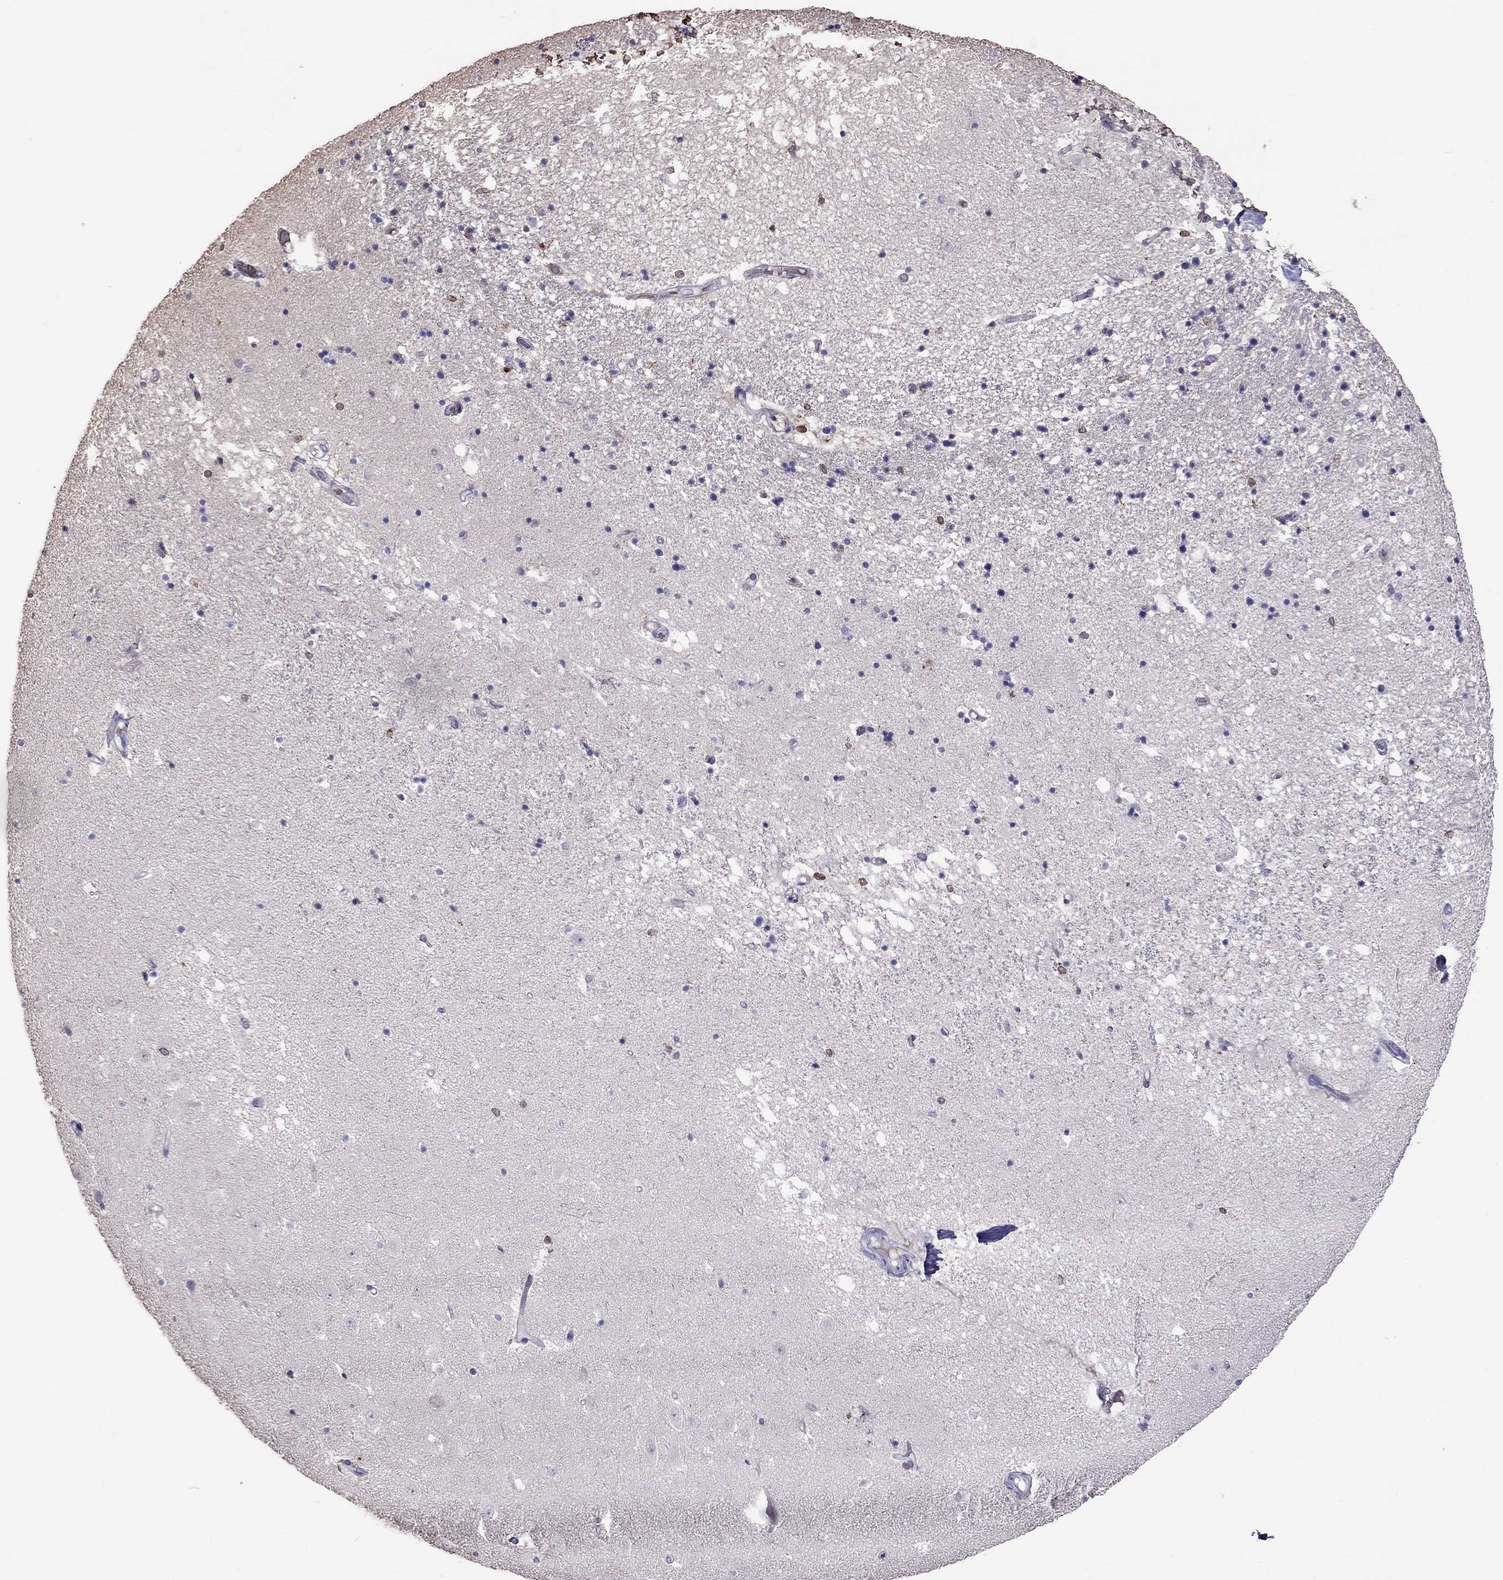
{"staining": {"intensity": "moderate", "quantity": "<25%", "location": "cytoplasmic/membranous"}, "tissue": "hippocampus", "cell_type": "Glial cells", "image_type": "normal", "snomed": [{"axis": "morphology", "description": "Normal tissue, NOS"}, {"axis": "topography", "description": "Hippocampus"}], "caption": "The micrograph demonstrates immunohistochemical staining of unremarkable hippocampus. There is moderate cytoplasmic/membranous expression is identified in approximately <25% of glial cells.", "gene": "ADAM28", "patient": {"sex": "male", "age": 49}}